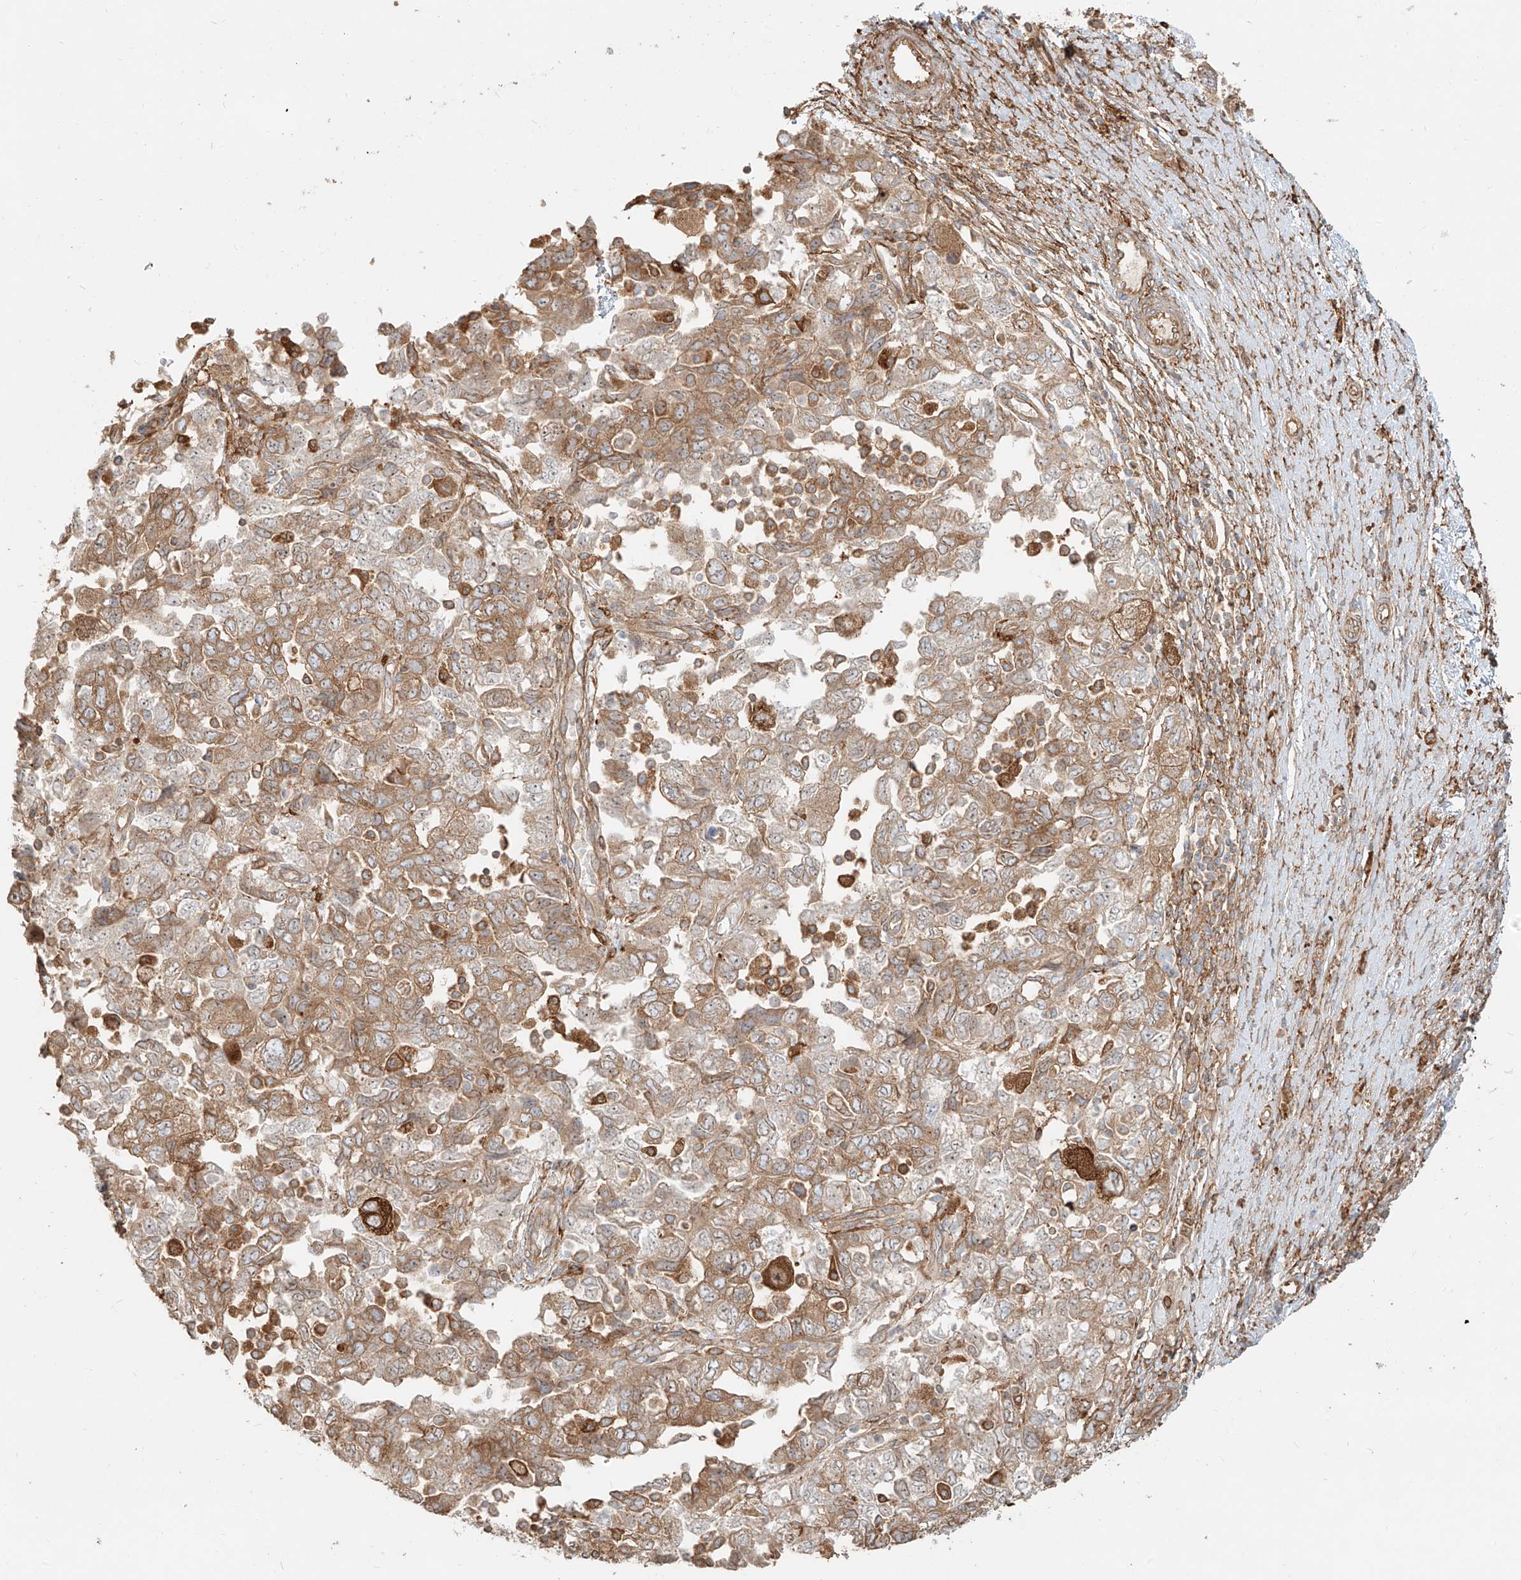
{"staining": {"intensity": "moderate", "quantity": ">75%", "location": "cytoplasmic/membranous"}, "tissue": "ovarian cancer", "cell_type": "Tumor cells", "image_type": "cancer", "snomed": [{"axis": "morphology", "description": "Carcinoma, NOS"}, {"axis": "morphology", "description": "Cystadenocarcinoma, serous, NOS"}, {"axis": "topography", "description": "Ovary"}], "caption": "The image displays a brown stain indicating the presence of a protein in the cytoplasmic/membranous of tumor cells in serous cystadenocarcinoma (ovarian).", "gene": "SNX9", "patient": {"sex": "female", "age": 69}}